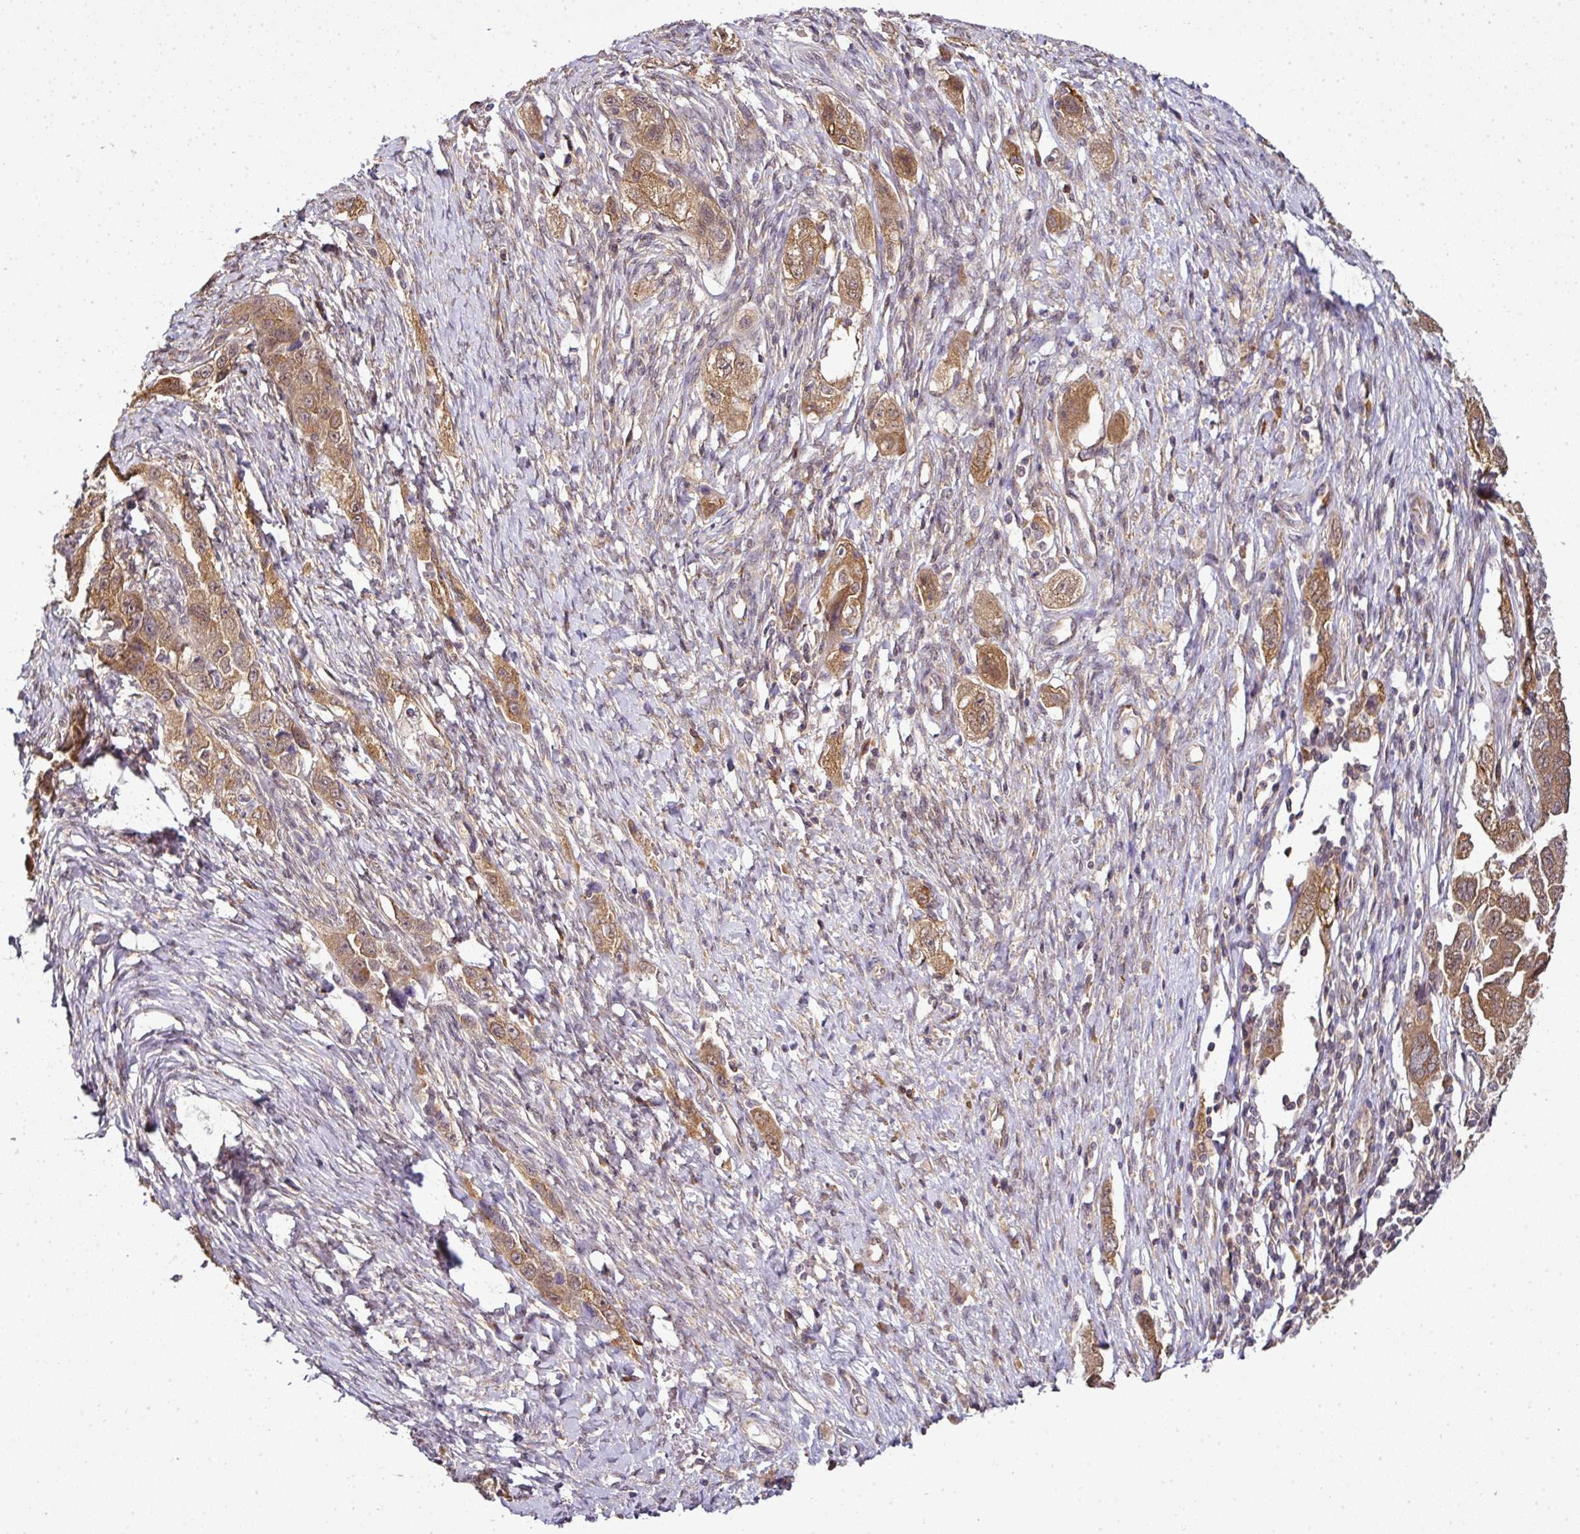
{"staining": {"intensity": "moderate", "quantity": ">75%", "location": "cytoplasmic/membranous"}, "tissue": "ovarian cancer", "cell_type": "Tumor cells", "image_type": "cancer", "snomed": [{"axis": "morphology", "description": "Carcinoma, NOS"}, {"axis": "morphology", "description": "Cystadenocarcinoma, serous, NOS"}, {"axis": "topography", "description": "Ovary"}], "caption": "Human ovarian cancer (carcinoma) stained with a protein marker demonstrates moderate staining in tumor cells.", "gene": "RBM4B", "patient": {"sex": "female", "age": 69}}